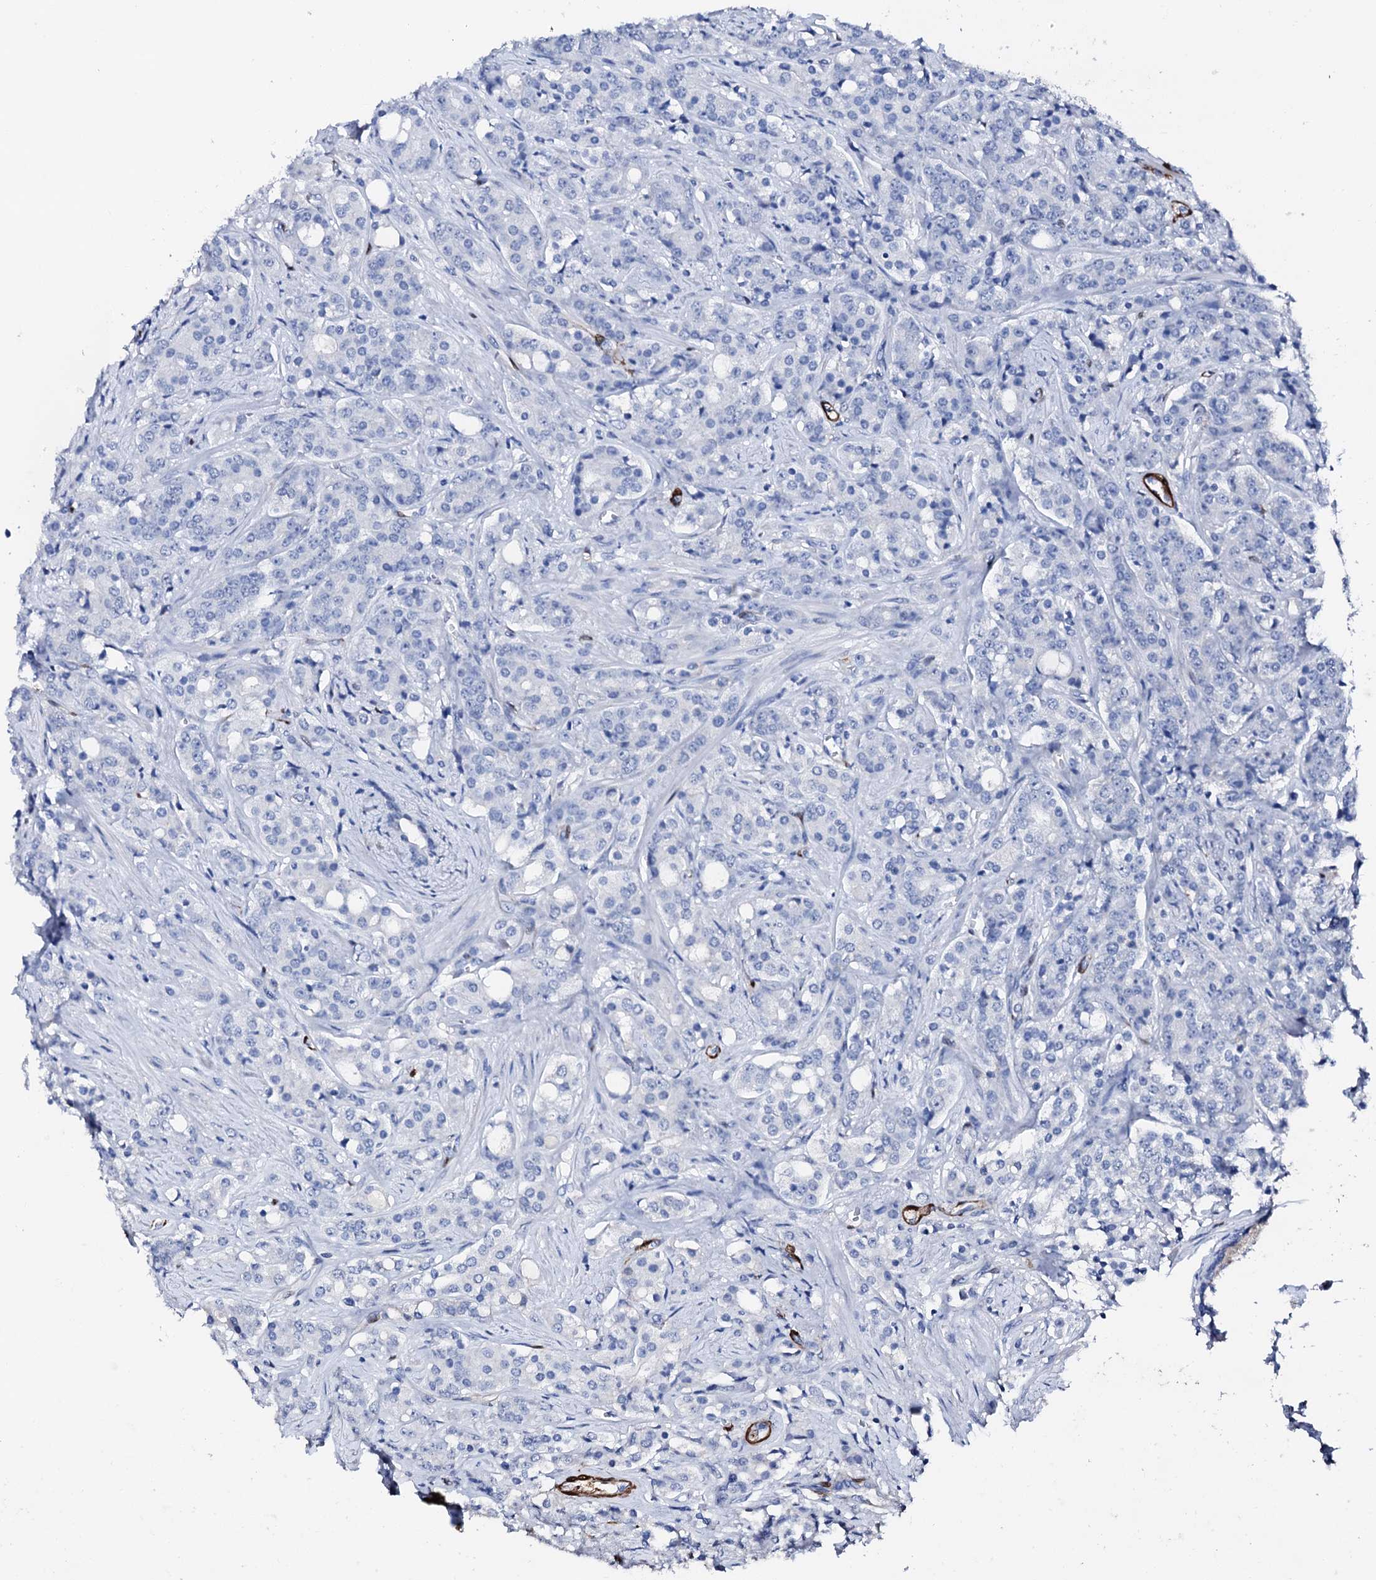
{"staining": {"intensity": "negative", "quantity": "none", "location": "none"}, "tissue": "prostate cancer", "cell_type": "Tumor cells", "image_type": "cancer", "snomed": [{"axis": "morphology", "description": "Adenocarcinoma, High grade"}, {"axis": "topography", "description": "Prostate"}], "caption": "The micrograph displays no significant staining in tumor cells of prostate high-grade adenocarcinoma. Nuclei are stained in blue.", "gene": "NRIP2", "patient": {"sex": "male", "age": 62}}